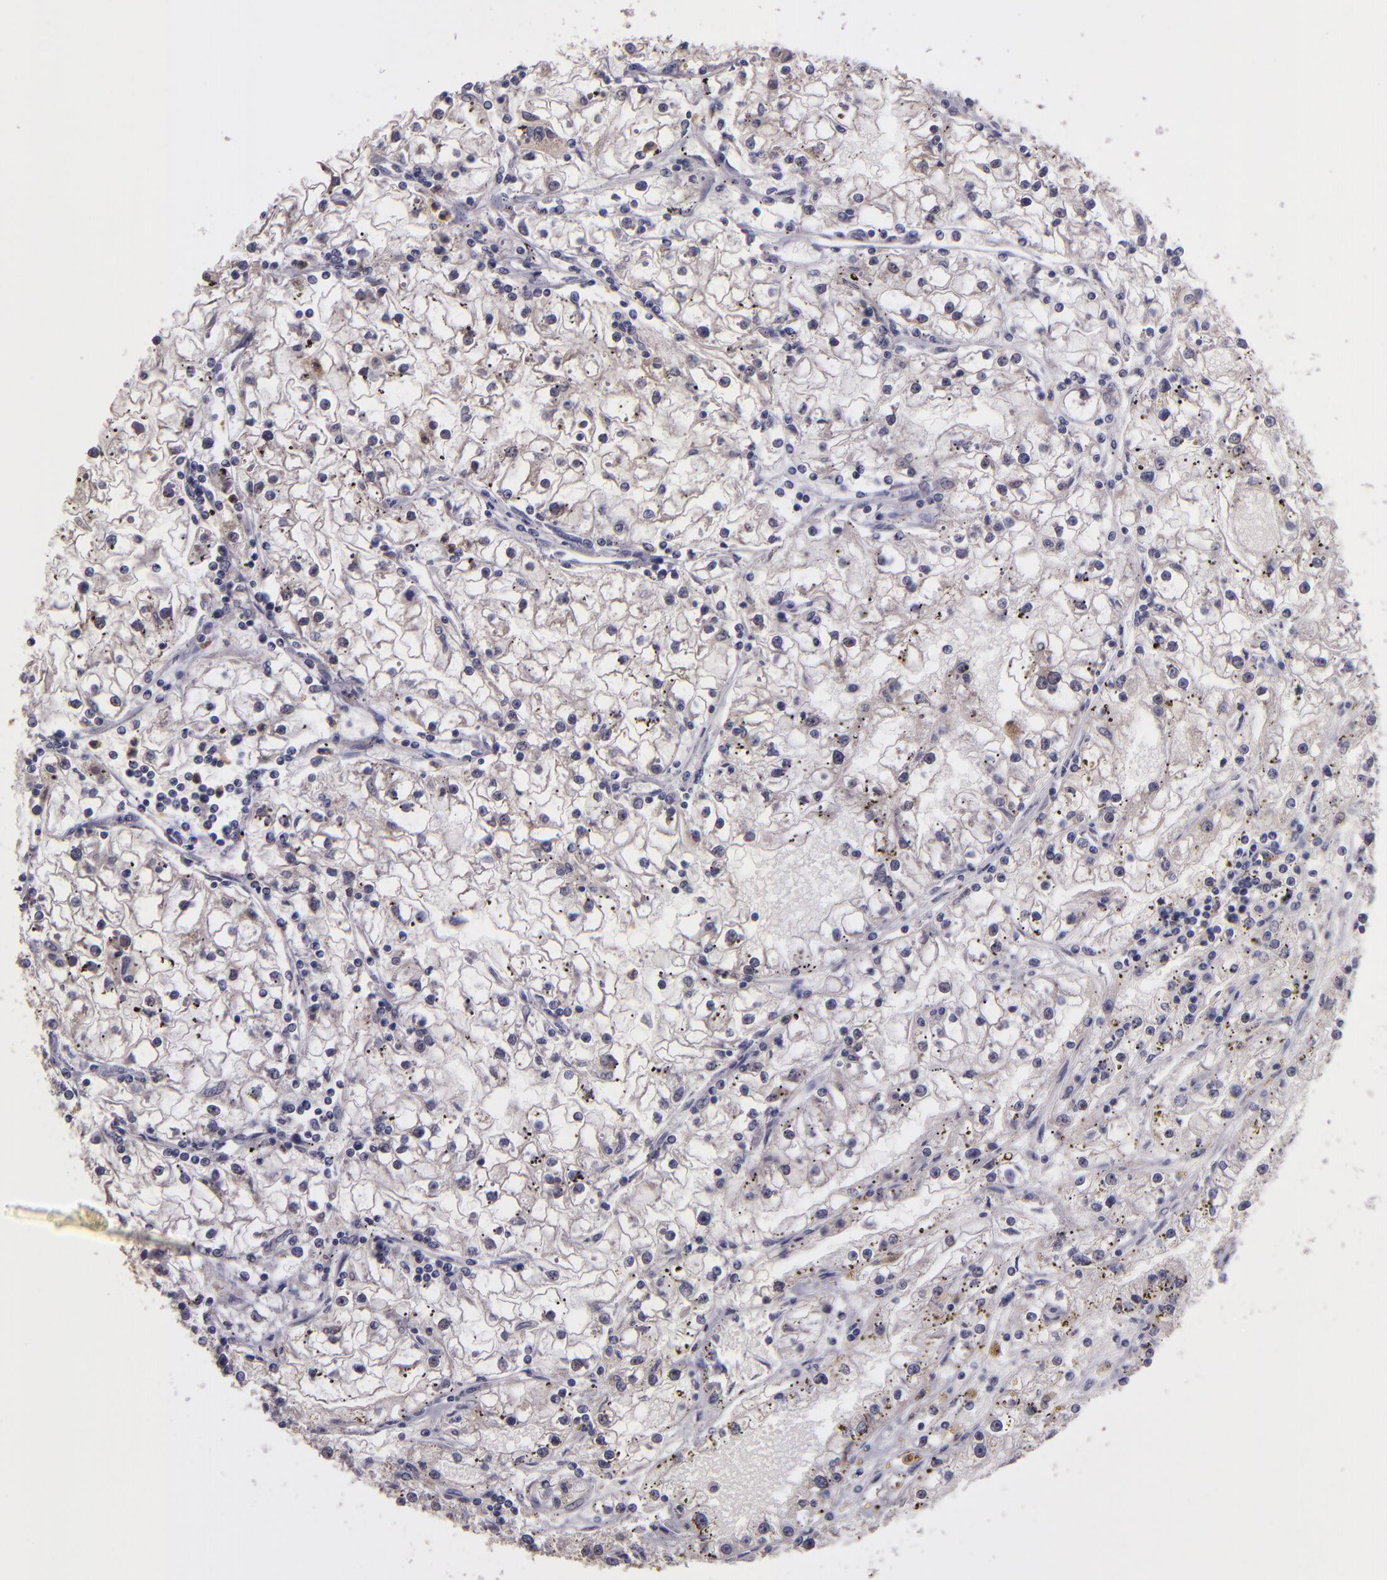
{"staining": {"intensity": "weak", "quantity": "25%-75%", "location": "cytoplasmic/membranous"}, "tissue": "renal cancer", "cell_type": "Tumor cells", "image_type": "cancer", "snomed": [{"axis": "morphology", "description": "Adenocarcinoma, NOS"}, {"axis": "topography", "description": "Kidney"}], "caption": "Brown immunohistochemical staining in renal adenocarcinoma displays weak cytoplasmic/membranous expression in about 25%-75% of tumor cells. The staining was performed using DAB to visualize the protein expression in brown, while the nuclei were stained in blue with hematoxylin (Magnification: 20x).", "gene": "FHIT", "patient": {"sex": "male", "age": 56}}